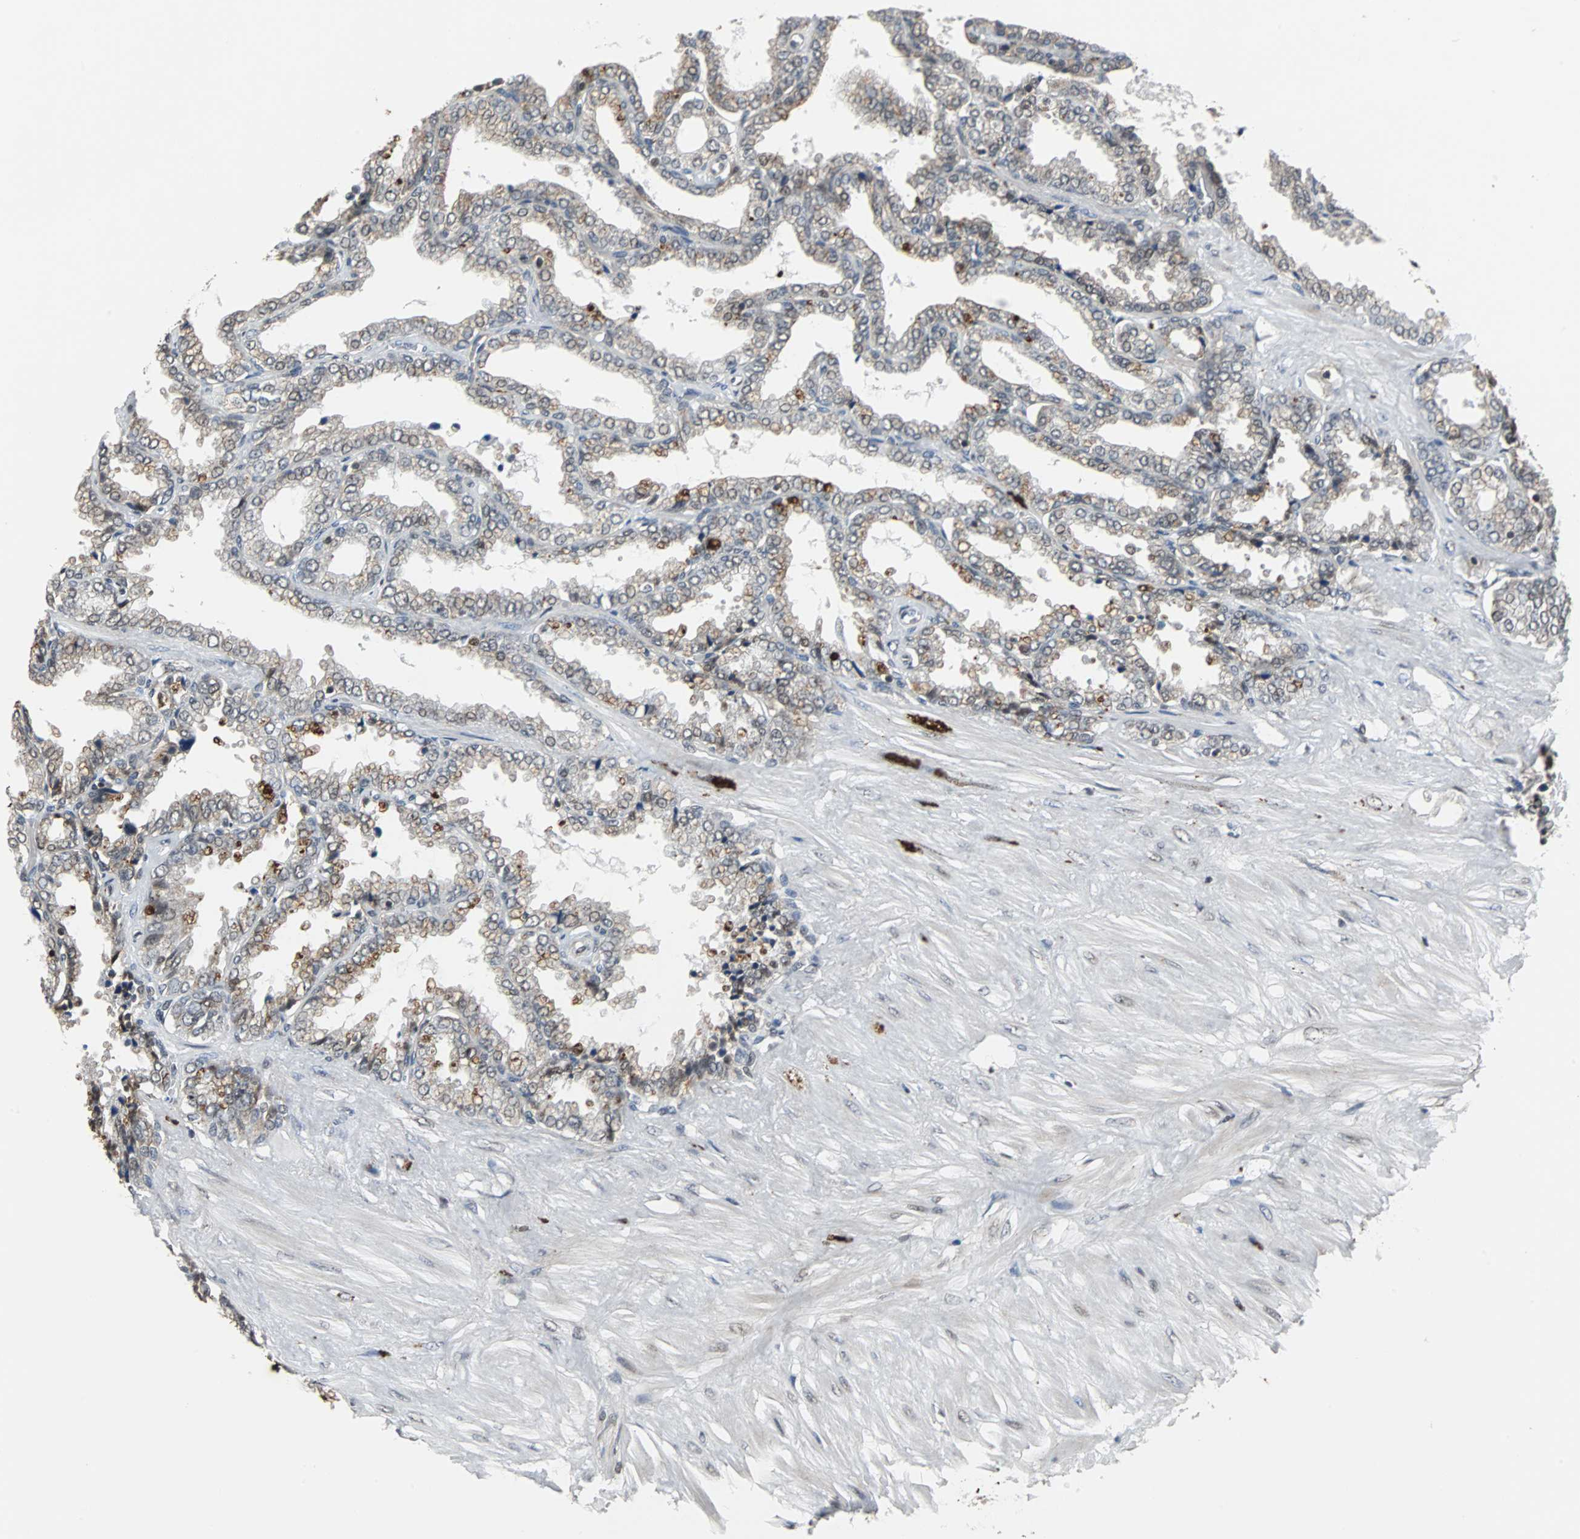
{"staining": {"intensity": "weak", "quantity": "25%-75%", "location": "cytoplasmic/membranous"}, "tissue": "seminal vesicle", "cell_type": "Glandular cells", "image_type": "normal", "snomed": [{"axis": "morphology", "description": "Normal tissue, NOS"}, {"axis": "topography", "description": "Seminal veicle"}], "caption": "A micrograph of seminal vesicle stained for a protein reveals weak cytoplasmic/membranous brown staining in glandular cells. The staining was performed using DAB, with brown indicating positive protein expression. Nuclei are stained blue with hematoxylin.", "gene": "LSR", "patient": {"sex": "male", "age": 46}}